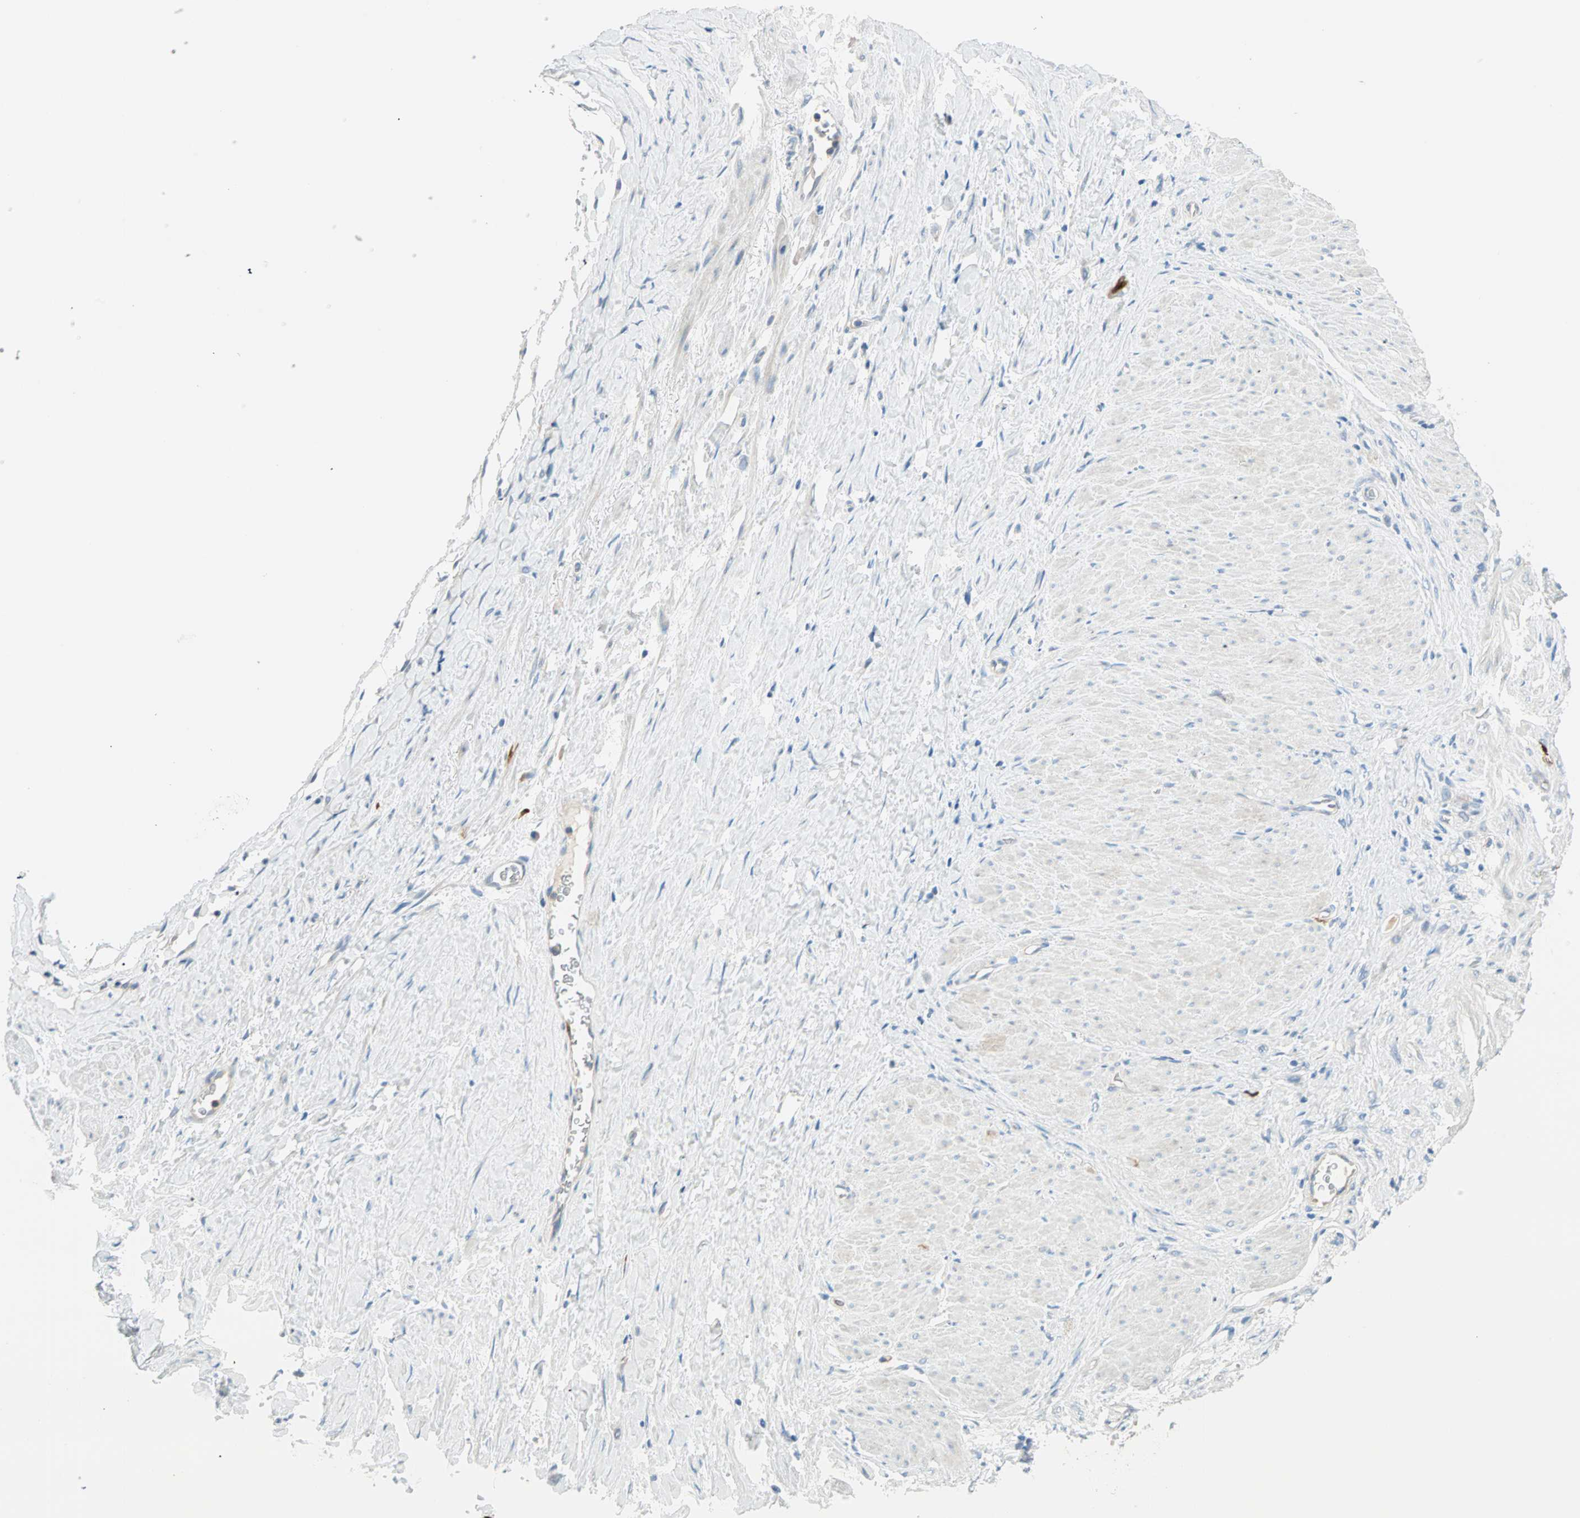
{"staining": {"intensity": "strong", "quantity": "<25%", "location": "cytoplasmic/membranous,nuclear"}, "tissue": "stomach cancer", "cell_type": "Tumor cells", "image_type": "cancer", "snomed": [{"axis": "morphology", "description": "Adenocarcinoma, NOS"}, {"axis": "topography", "description": "Stomach"}], "caption": "Brown immunohistochemical staining in human stomach cancer displays strong cytoplasmic/membranous and nuclear staining in about <25% of tumor cells.", "gene": "PTTG1", "patient": {"sex": "male", "age": 82}}